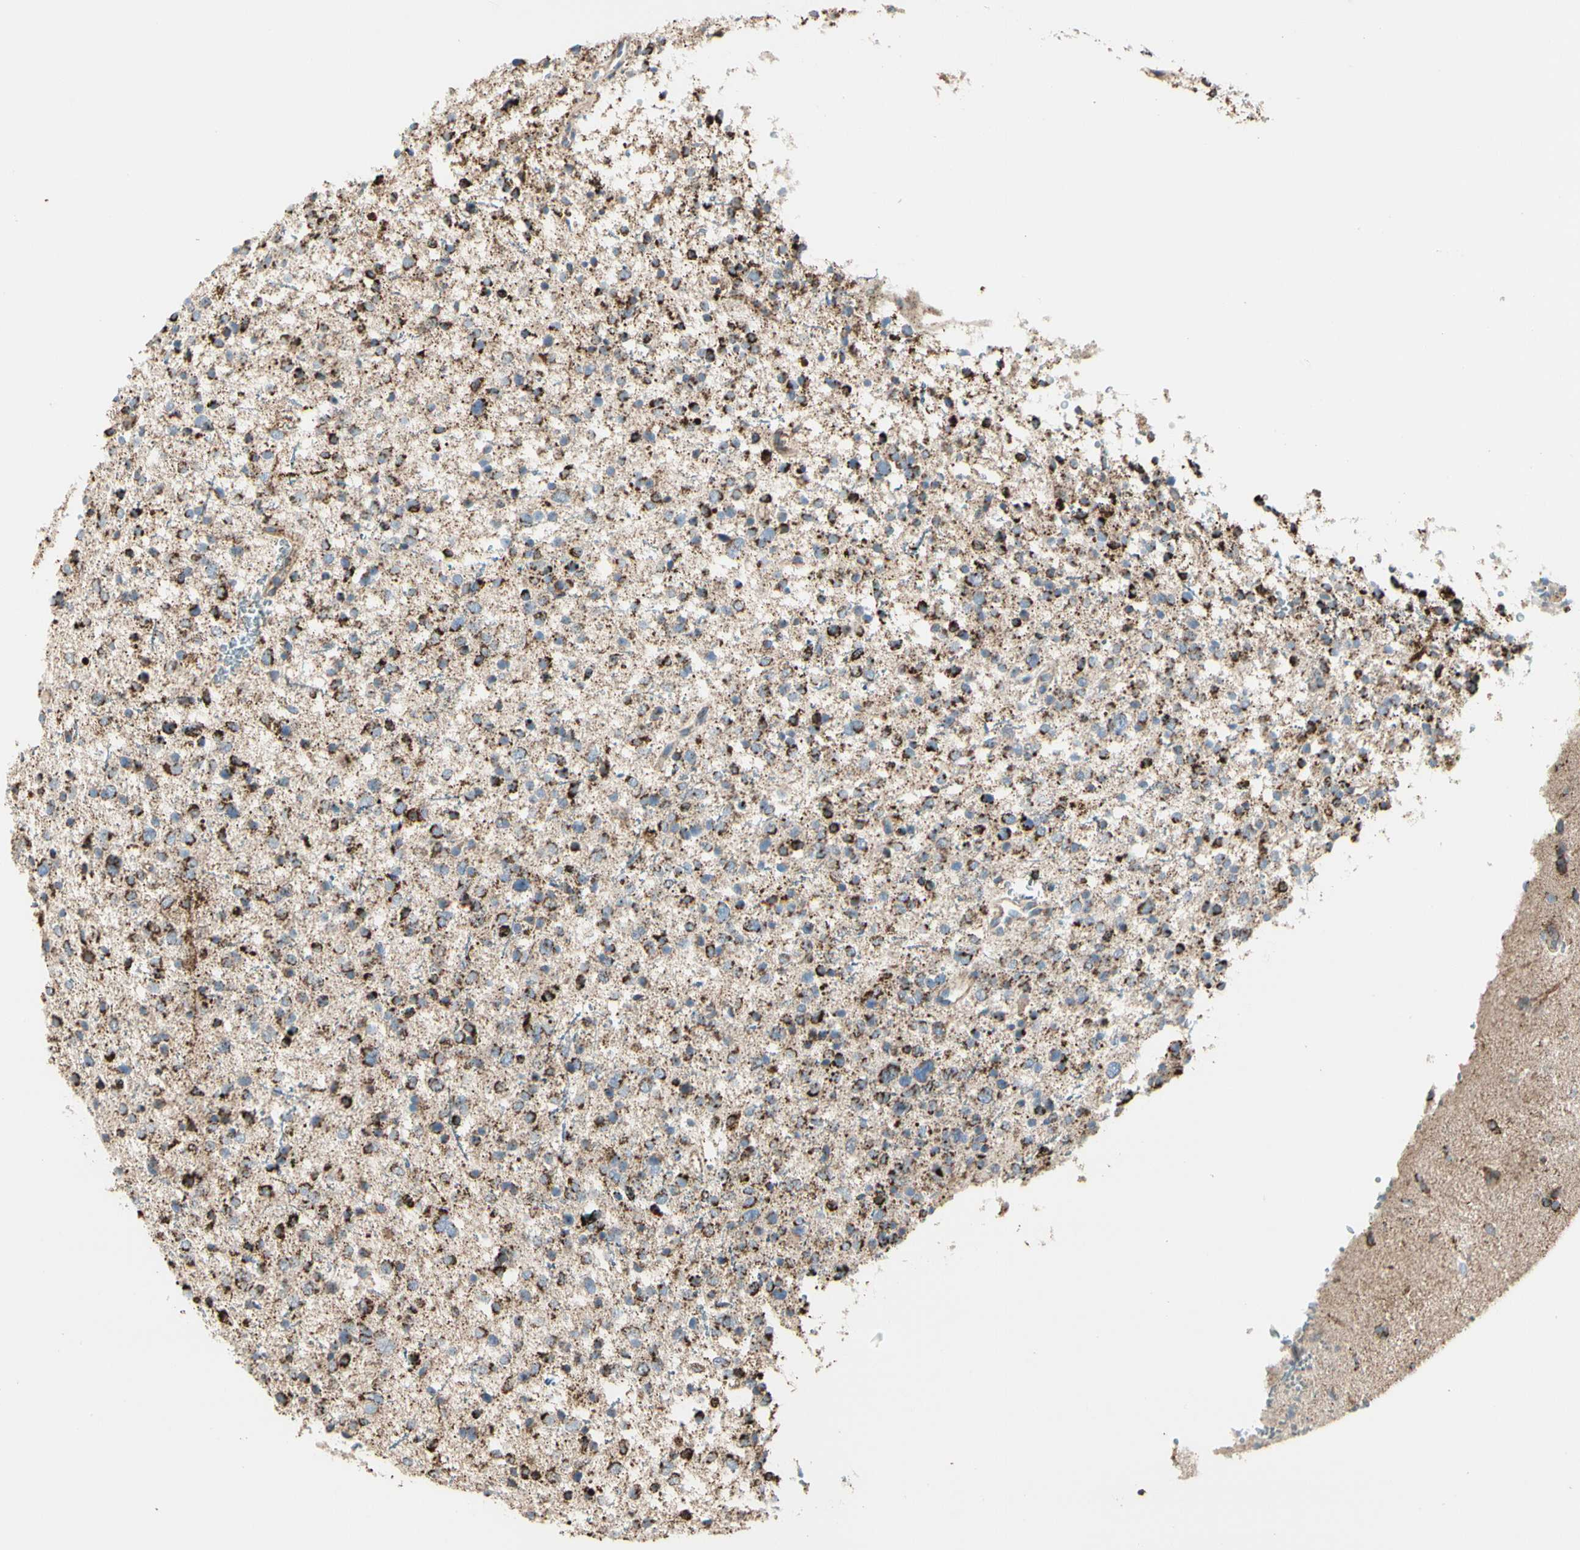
{"staining": {"intensity": "strong", "quantity": "<25%", "location": "cytoplasmic/membranous"}, "tissue": "glioma", "cell_type": "Tumor cells", "image_type": "cancer", "snomed": [{"axis": "morphology", "description": "Glioma, malignant, Low grade"}, {"axis": "topography", "description": "Brain"}], "caption": "Brown immunohistochemical staining in human malignant glioma (low-grade) displays strong cytoplasmic/membranous staining in about <25% of tumor cells.", "gene": "ME2", "patient": {"sex": "female", "age": 37}}